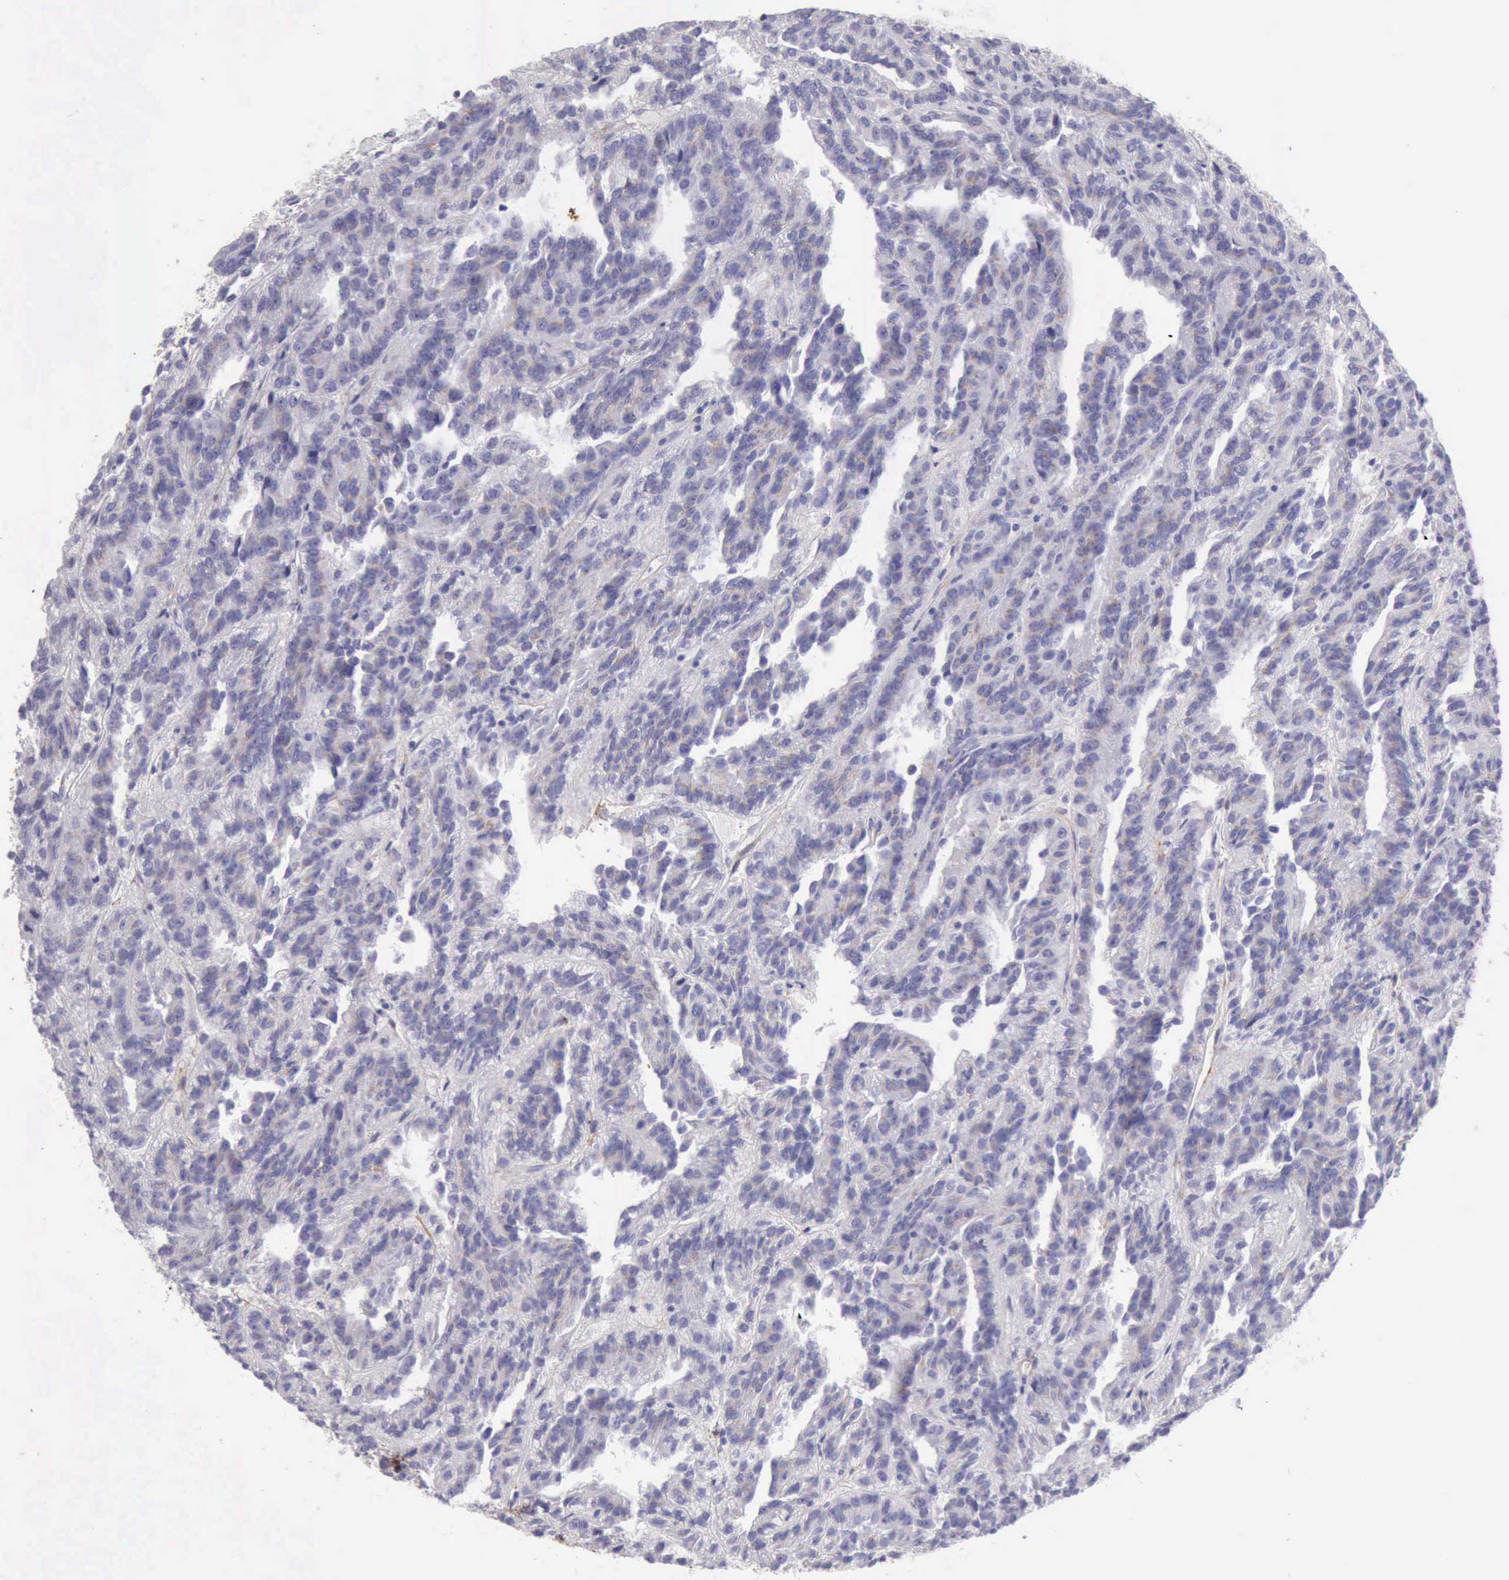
{"staining": {"intensity": "negative", "quantity": "none", "location": "none"}, "tissue": "renal cancer", "cell_type": "Tumor cells", "image_type": "cancer", "snomed": [{"axis": "morphology", "description": "Adenocarcinoma, NOS"}, {"axis": "topography", "description": "Kidney"}], "caption": "Immunohistochemistry image of adenocarcinoma (renal) stained for a protein (brown), which displays no staining in tumor cells. The staining is performed using DAB brown chromogen with nuclei counter-stained in using hematoxylin.", "gene": "AOC3", "patient": {"sex": "male", "age": 46}}